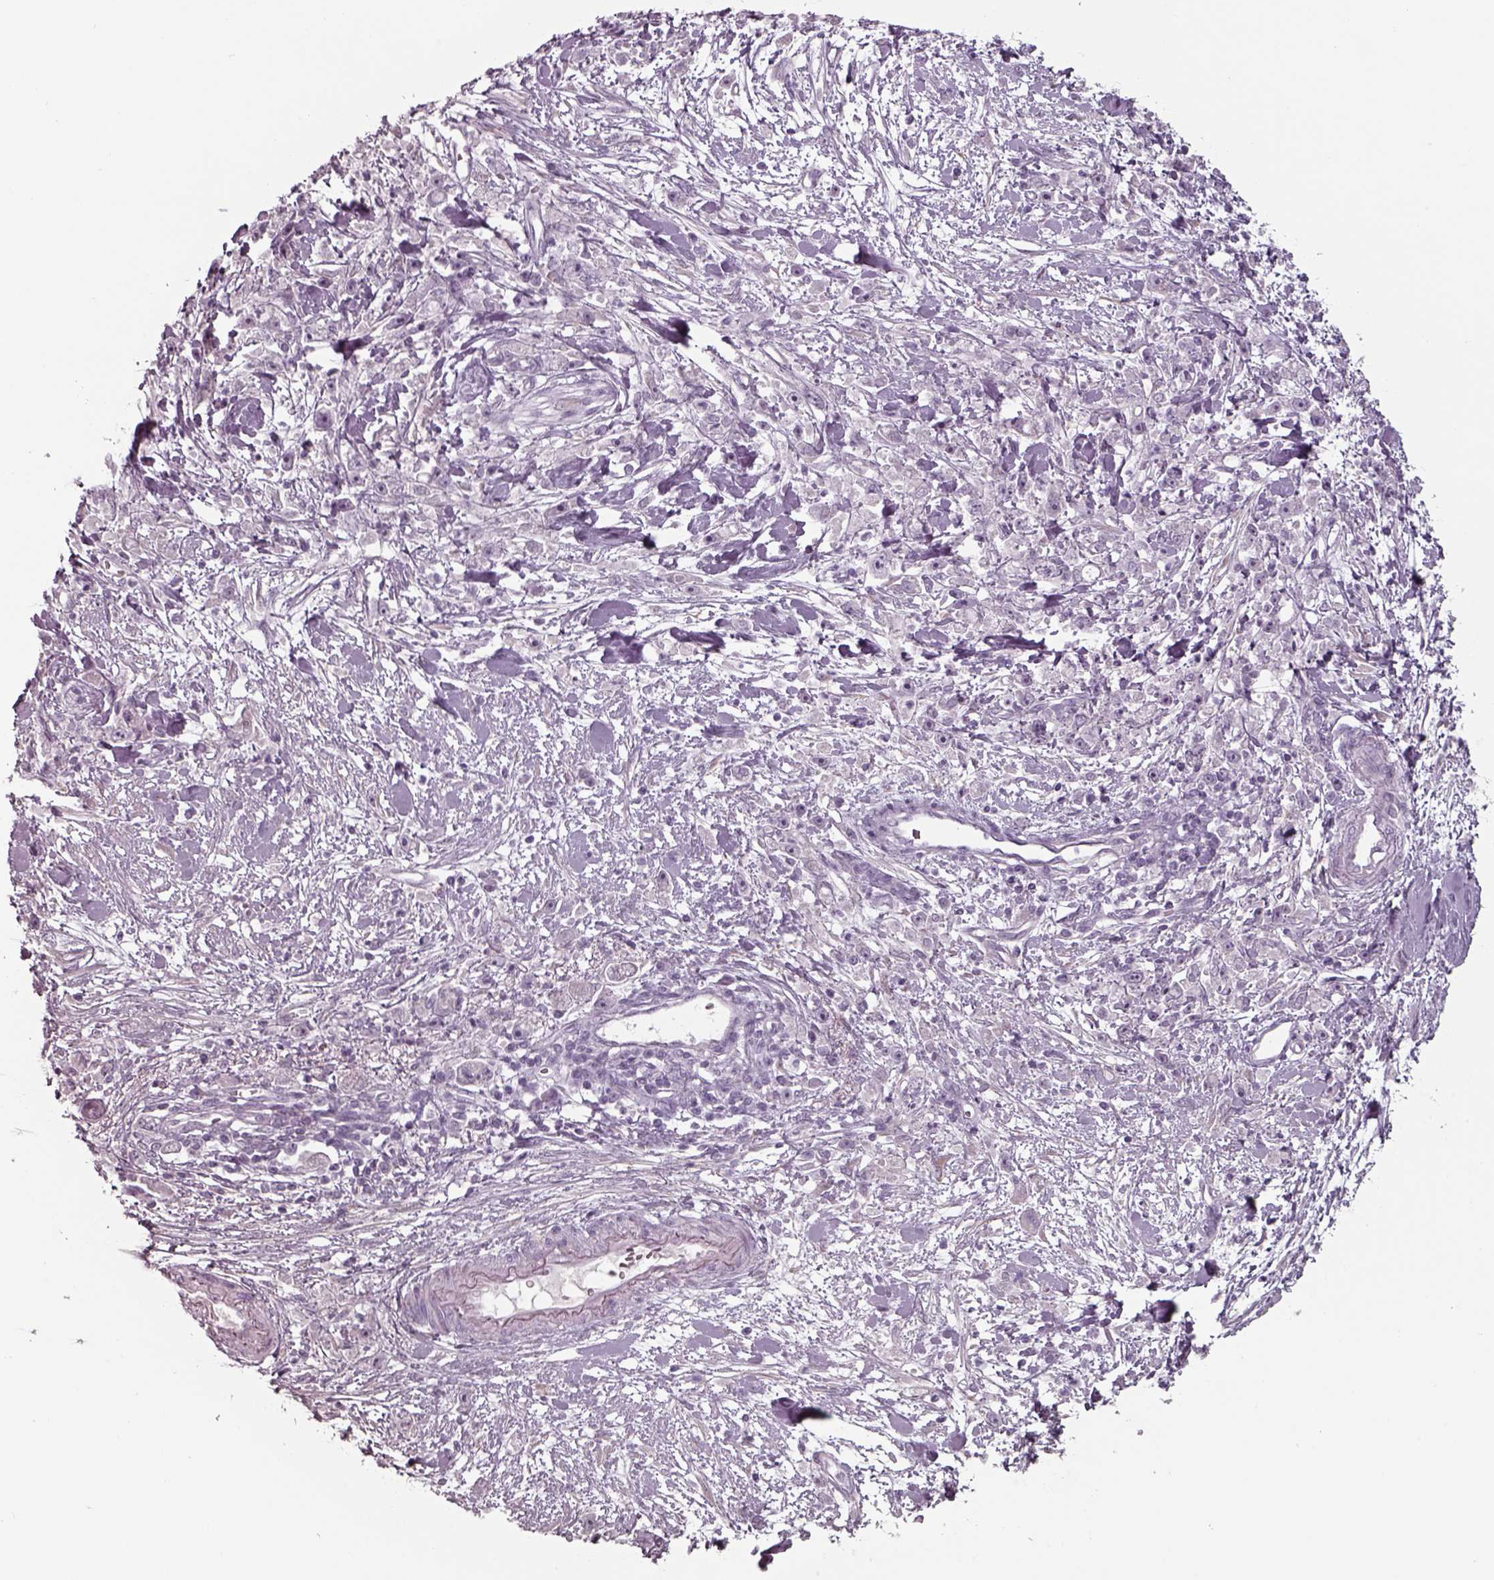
{"staining": {"intensity": "negative", "quantity": "none", "location": "none"}, "tissue": "stomach cancer", "cell_type": "Tumor cells", "image_type": "cancer", "snomed": [{"axis": "morphology", "description": "Adenocarcinoma, NOS"}, {"axis": "topography", "description": "Stomach"}], "caption": "Stomach cancer was stained to show a protein in brown. There is no significant expression in tumor cells.", "gene": "SEPTIN14", "patient": {"sex": "female", "age": 59}}